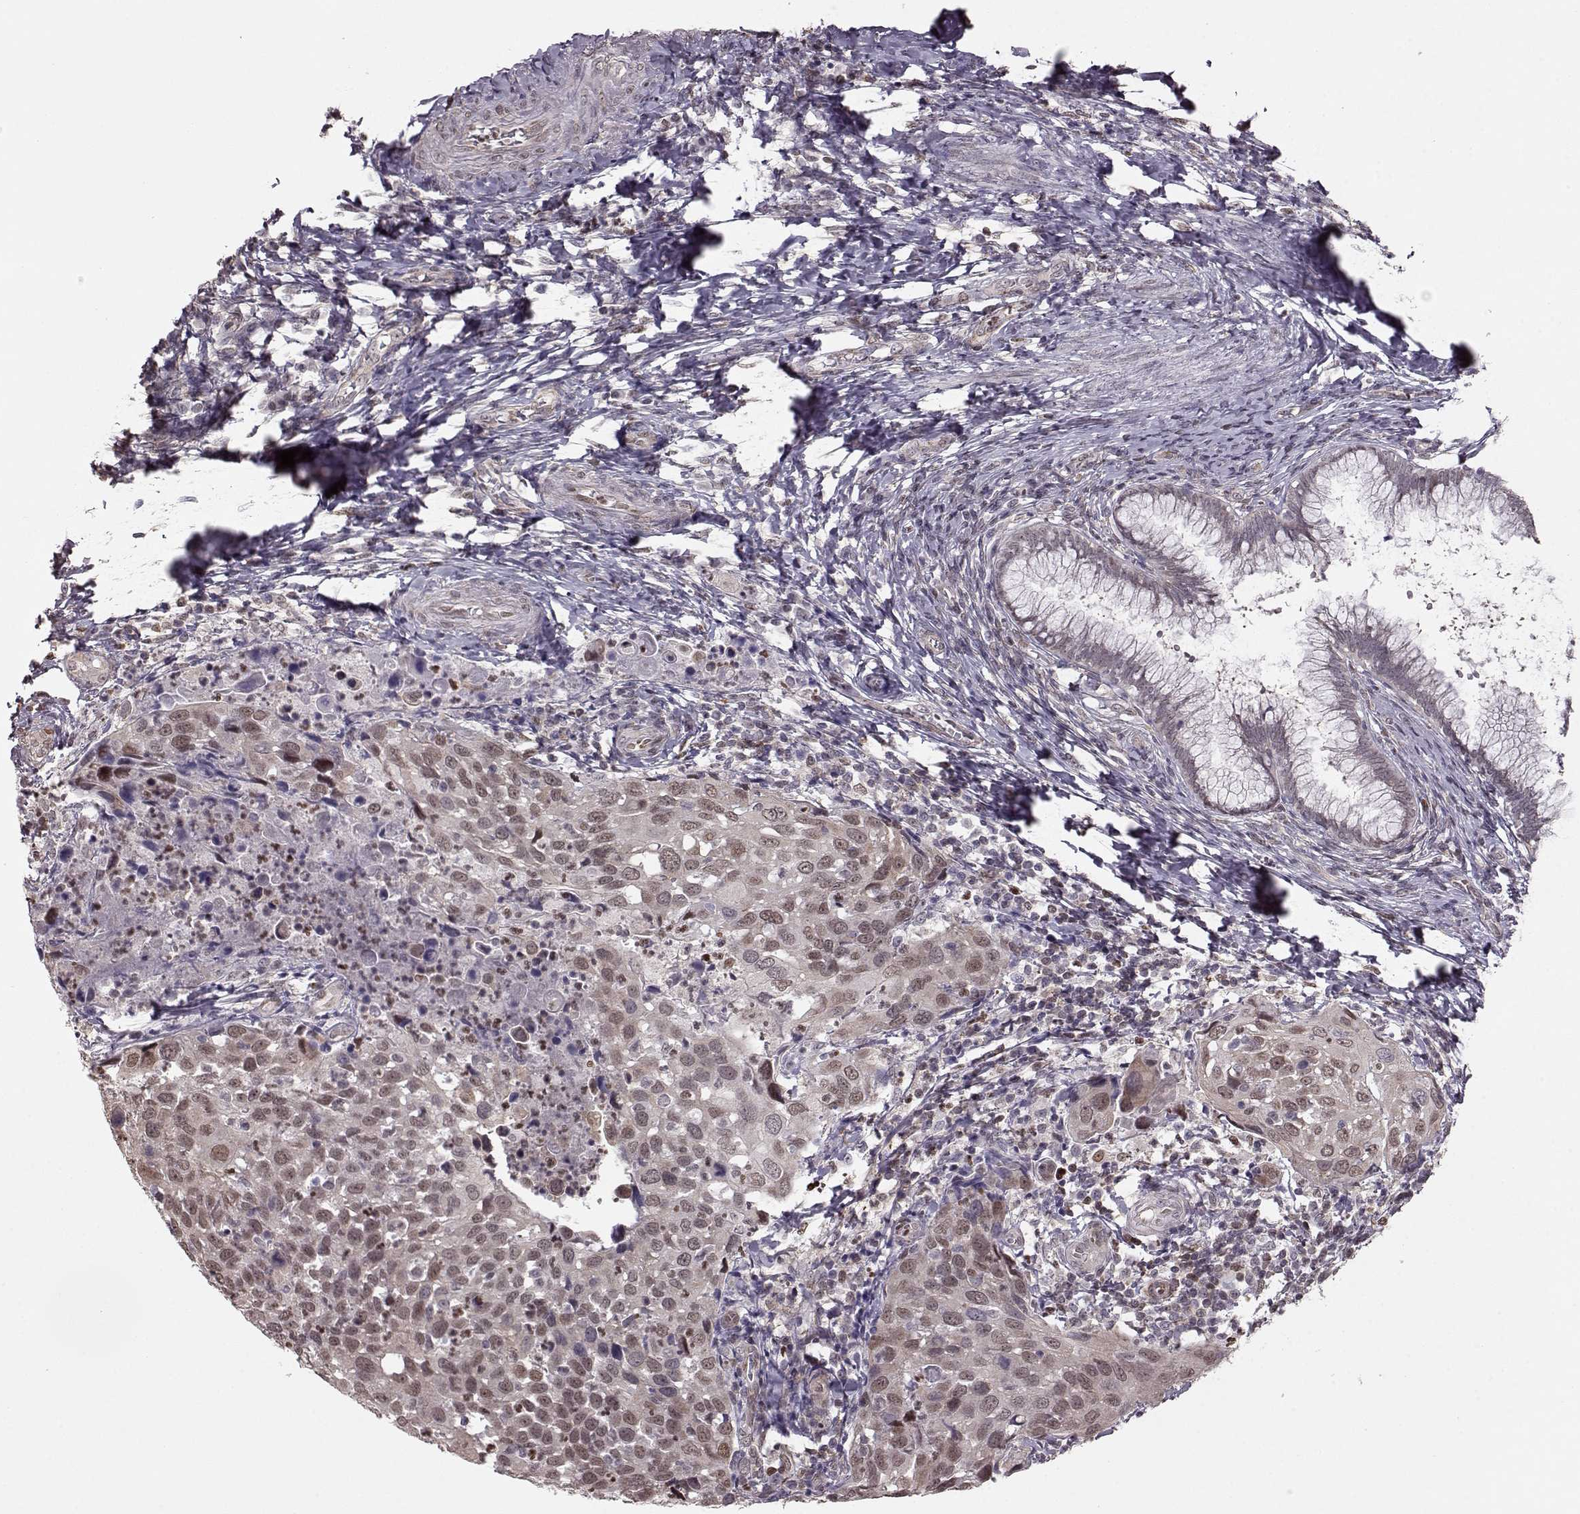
{"staining": {"intensity": "weak", "quantity": ">75%", "location": "nuclear"}, "tissue": "cervical cancer", "cell_type": "Tumor cells", "image_type": "cancer", "snomed": [{"axis": "morphology", "description": "Squamous cell carcinoma, NOS"}, {"axis": "topography", "description": "Cervix"}], "caption": "Cervical cancer stained with a brown dye displays weak nuclear positive positivity in about >75% of tumor cells.", "gene": "KLF6", "patient": {"sex": "female", "age": 54}}